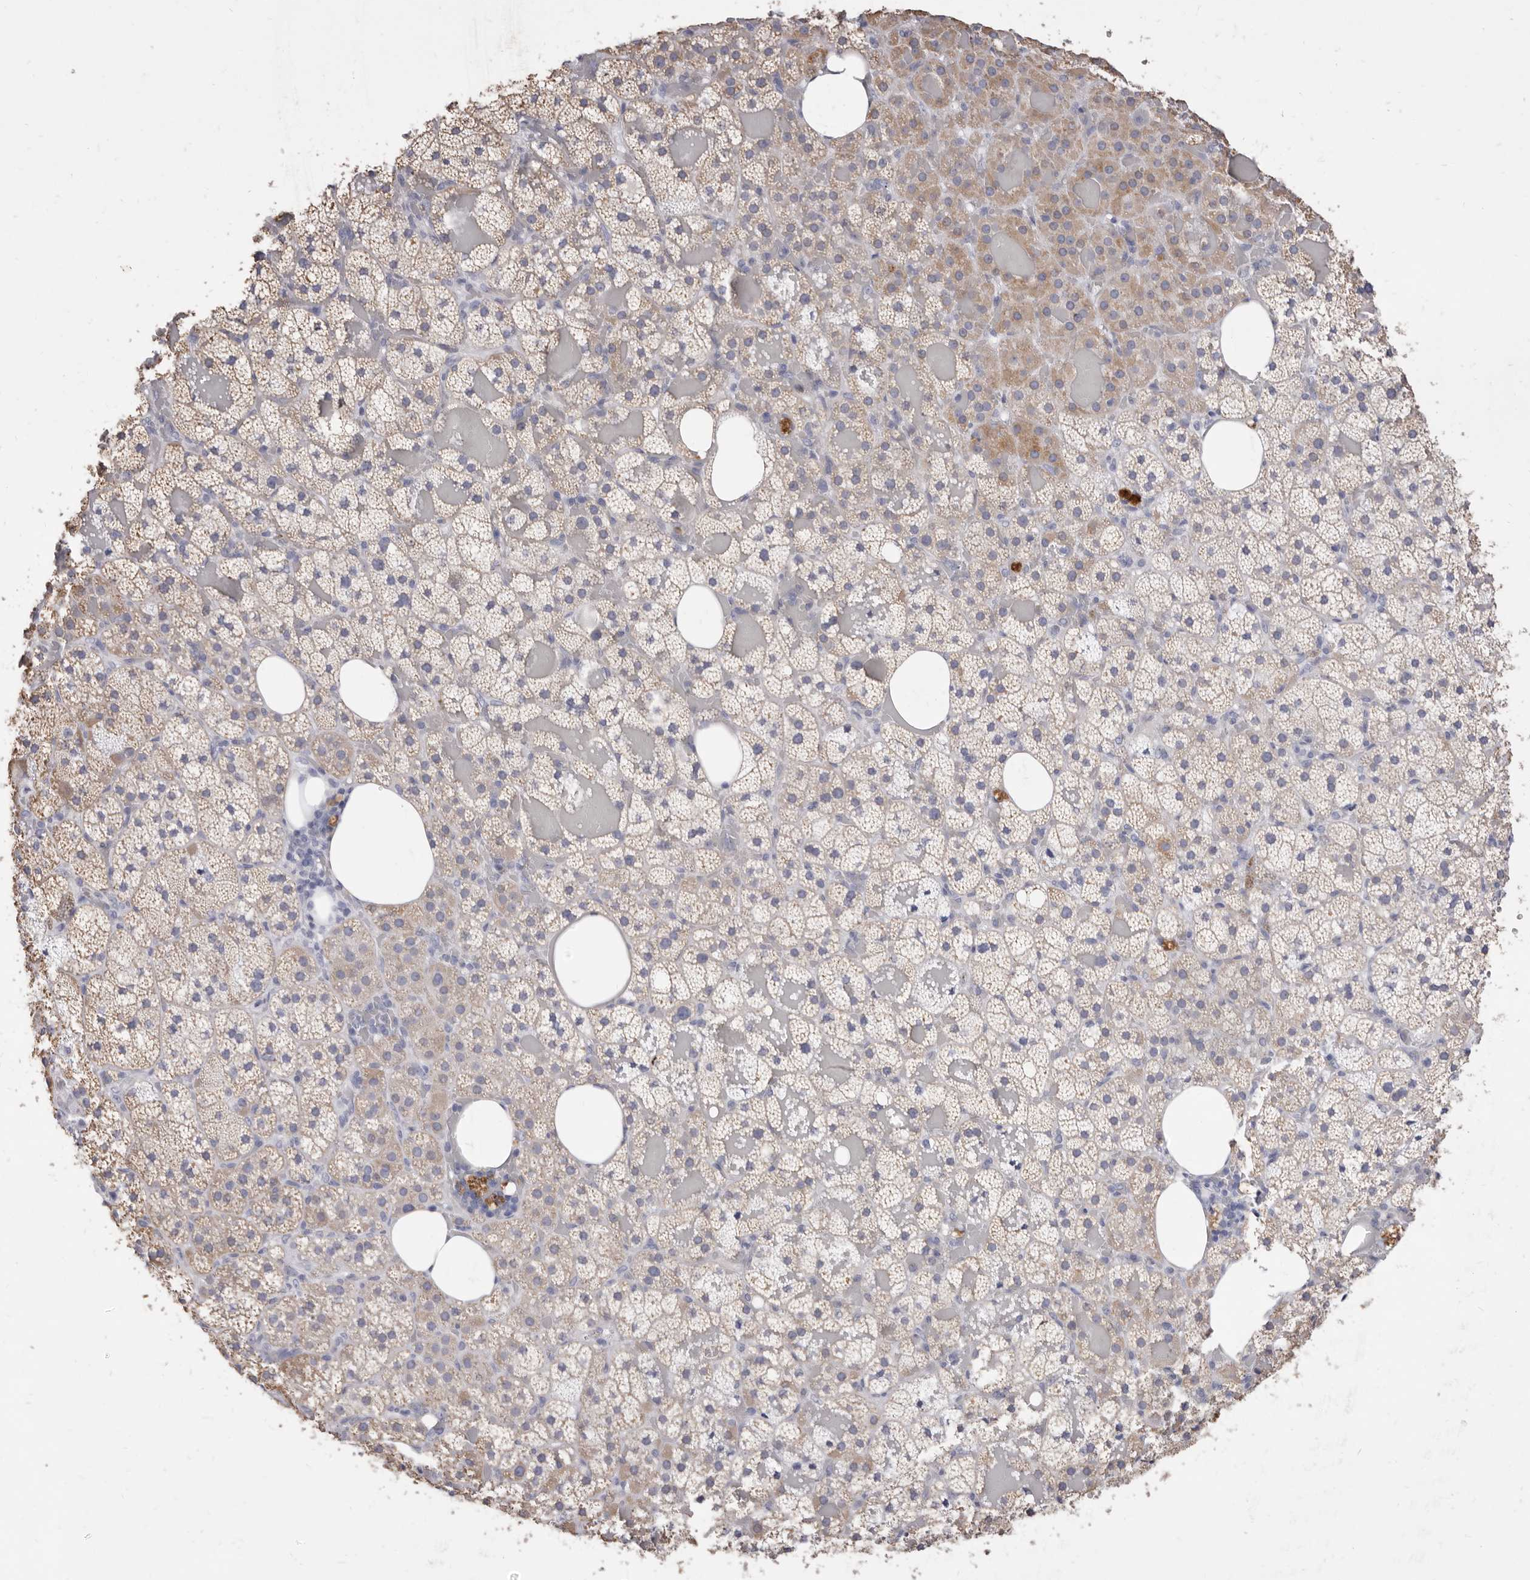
{"staining": {"intensity": "moderate", "quantity": "<25%", "location": "cytoplasmic/membranous"}, "tissue": "adrenal gland", "cell_type": "Glandular cells", "image_type": "normal", "snomed": [{"axis": "morphology", "description": "Normal tissue, NOS"}, {"axis": "topography", "description": "Adrenal gland"}], "caption": "Adrenal gland stained for a protein demonstrates moderate cytoplasmic/membranous positivity in glandular cells. Using DAB (3,3'-diaminobenzidine) (brown) and hematoxylin (blue) stains, captured at high magnification using brightfield microscopy.", "gene": "CYP2E1", "patient": {"sex": "female", "age": 59}}